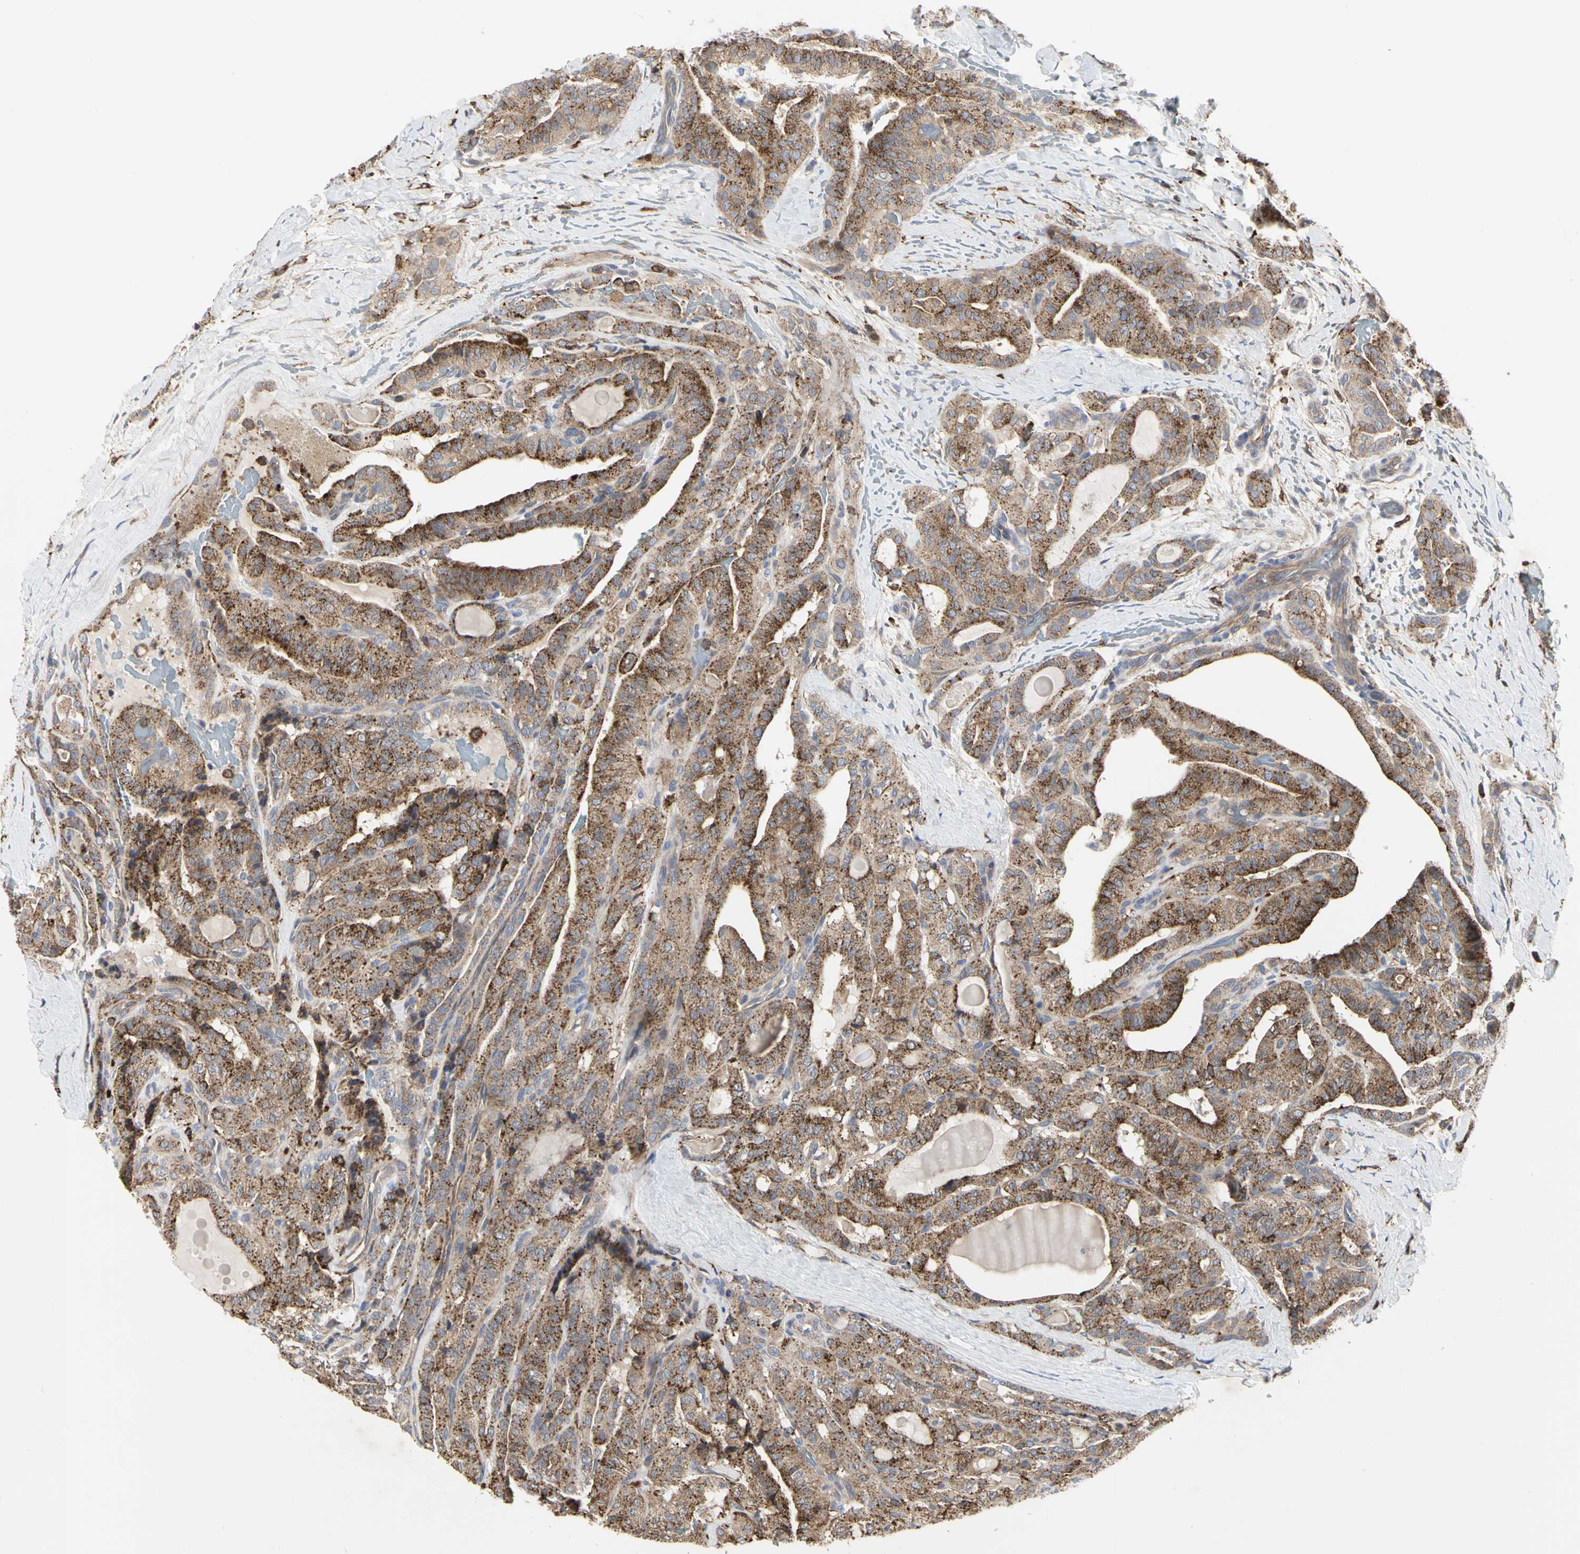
{"staining": {"intensity": "moderate", "quantity": ">75%", "location": "cytoplasmic/membranous"}, "tissue": "thyroid cancer", "cell_type": "Tumor cells", "image_type": "cancer", "snomed": [{"axis": "morphology", "description": "Papillary adenocarcinoma, NOS"}, {"axis": "topography", "description": "Thyroid gland"}], "caption": "Immunohistochemistry histopathology image of human thyroid papillary adenocarcinoma stained for a protein (brown), which reveals medium levels of moderate cytoplasmic/membranous staining in about >75% of tumor cells.", "gene": "NAPG", "patient": {"sex": "male", "age": 77}}